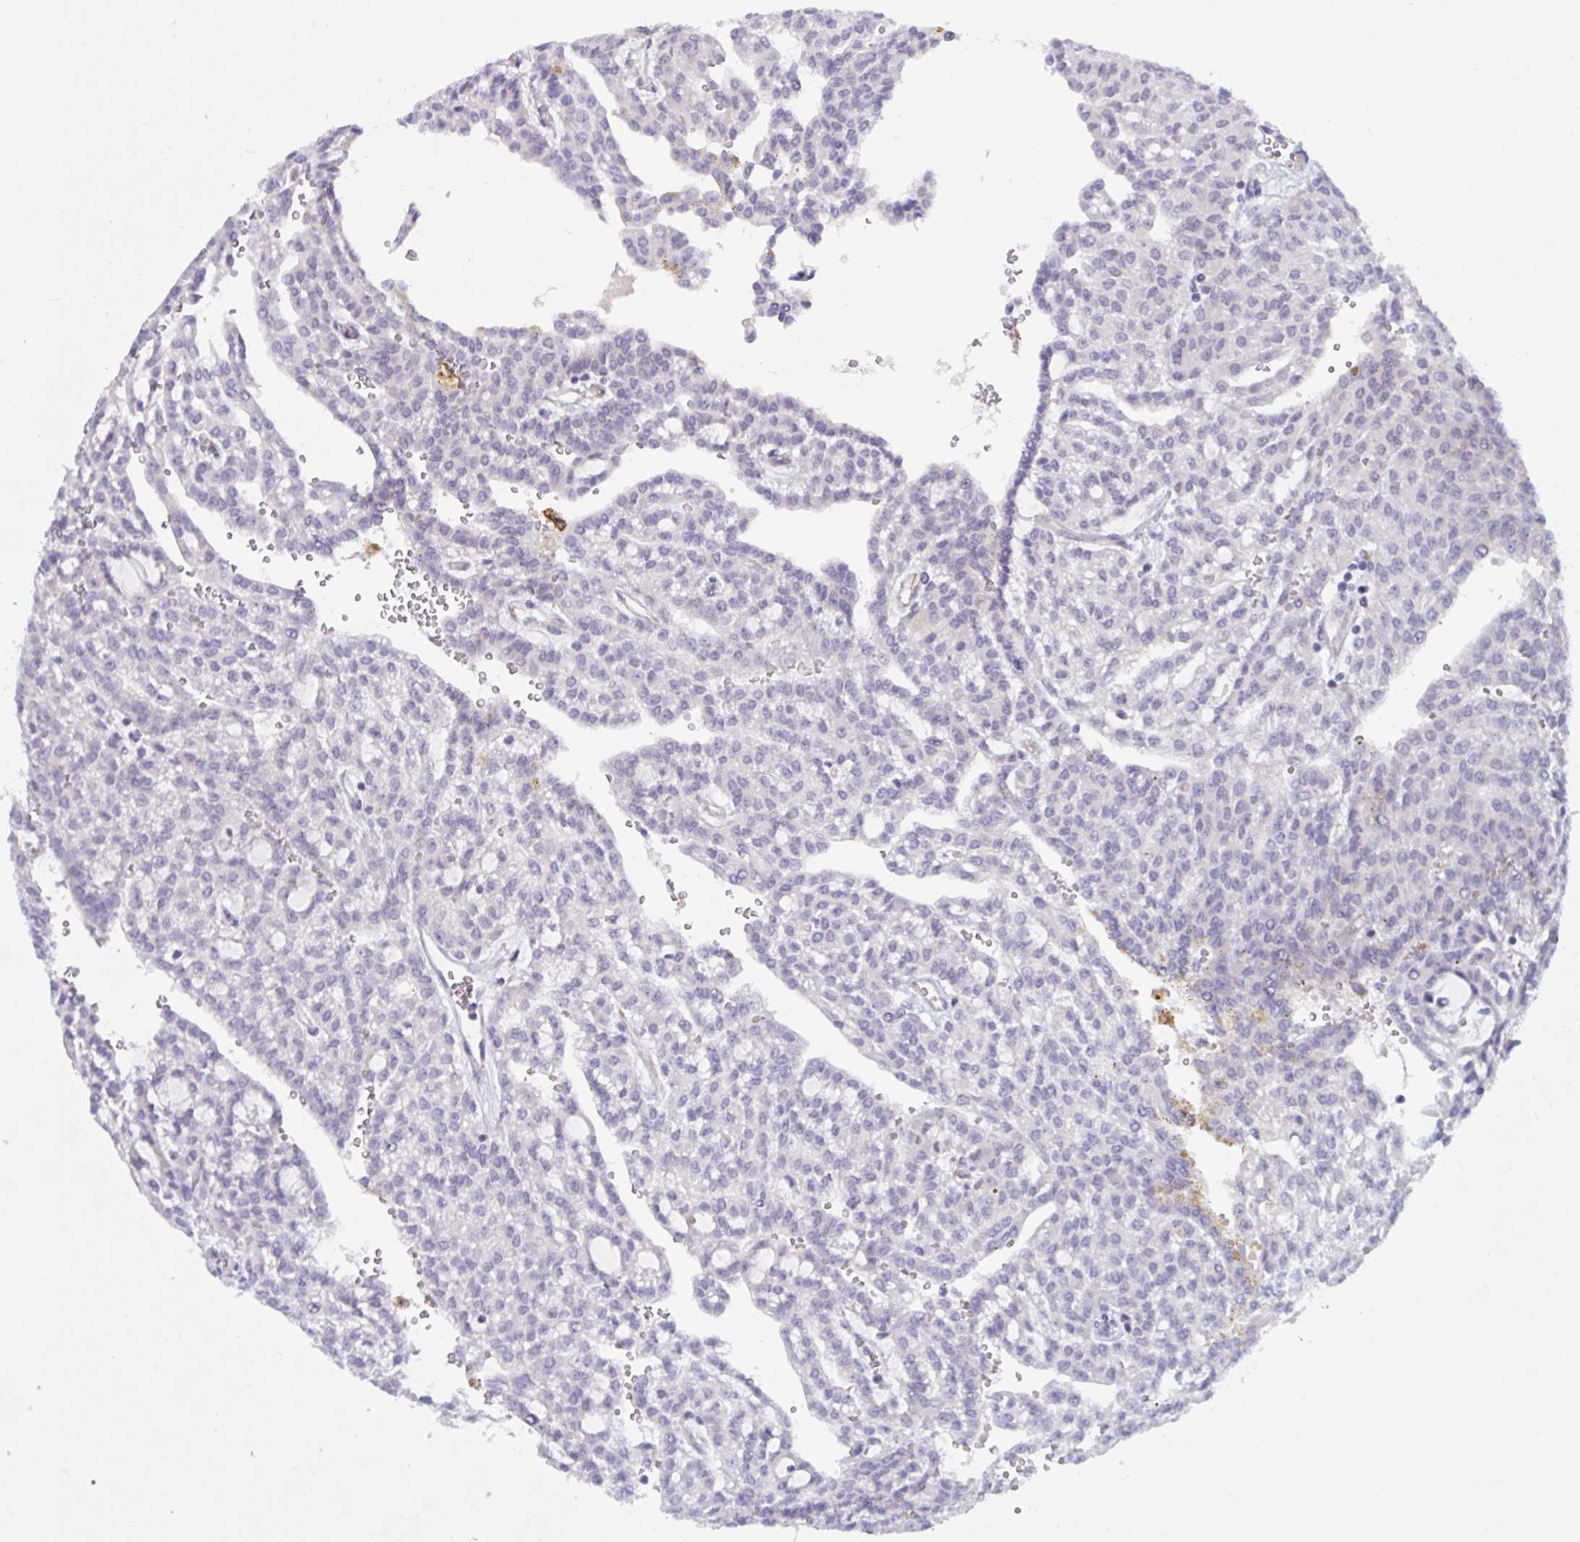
{"staining": {"intensity": "negative", "quantity": "none", "location": "none"}, "tissue": "renal cancer", "cell_type": "Tumor cells", "image_type": "cancer", "snomed": [{"axis": "morphology", "description": "Adenocarcinoma, NOS"}, {"axis": "topography", "description": "Kidney"}], "caption": "Immunohistochemical staining of human renal cancer shows no significant staining in tumor cells. The staining was performed using DAB (3,3'-diaminobenzidine) to visualize the protein expression in brown, while the nuclei were stained in blue with hematoxylin (Magnification: 20x).", "gene": "DCBLD1", "patient": {"sex": "male", "age": 63}}